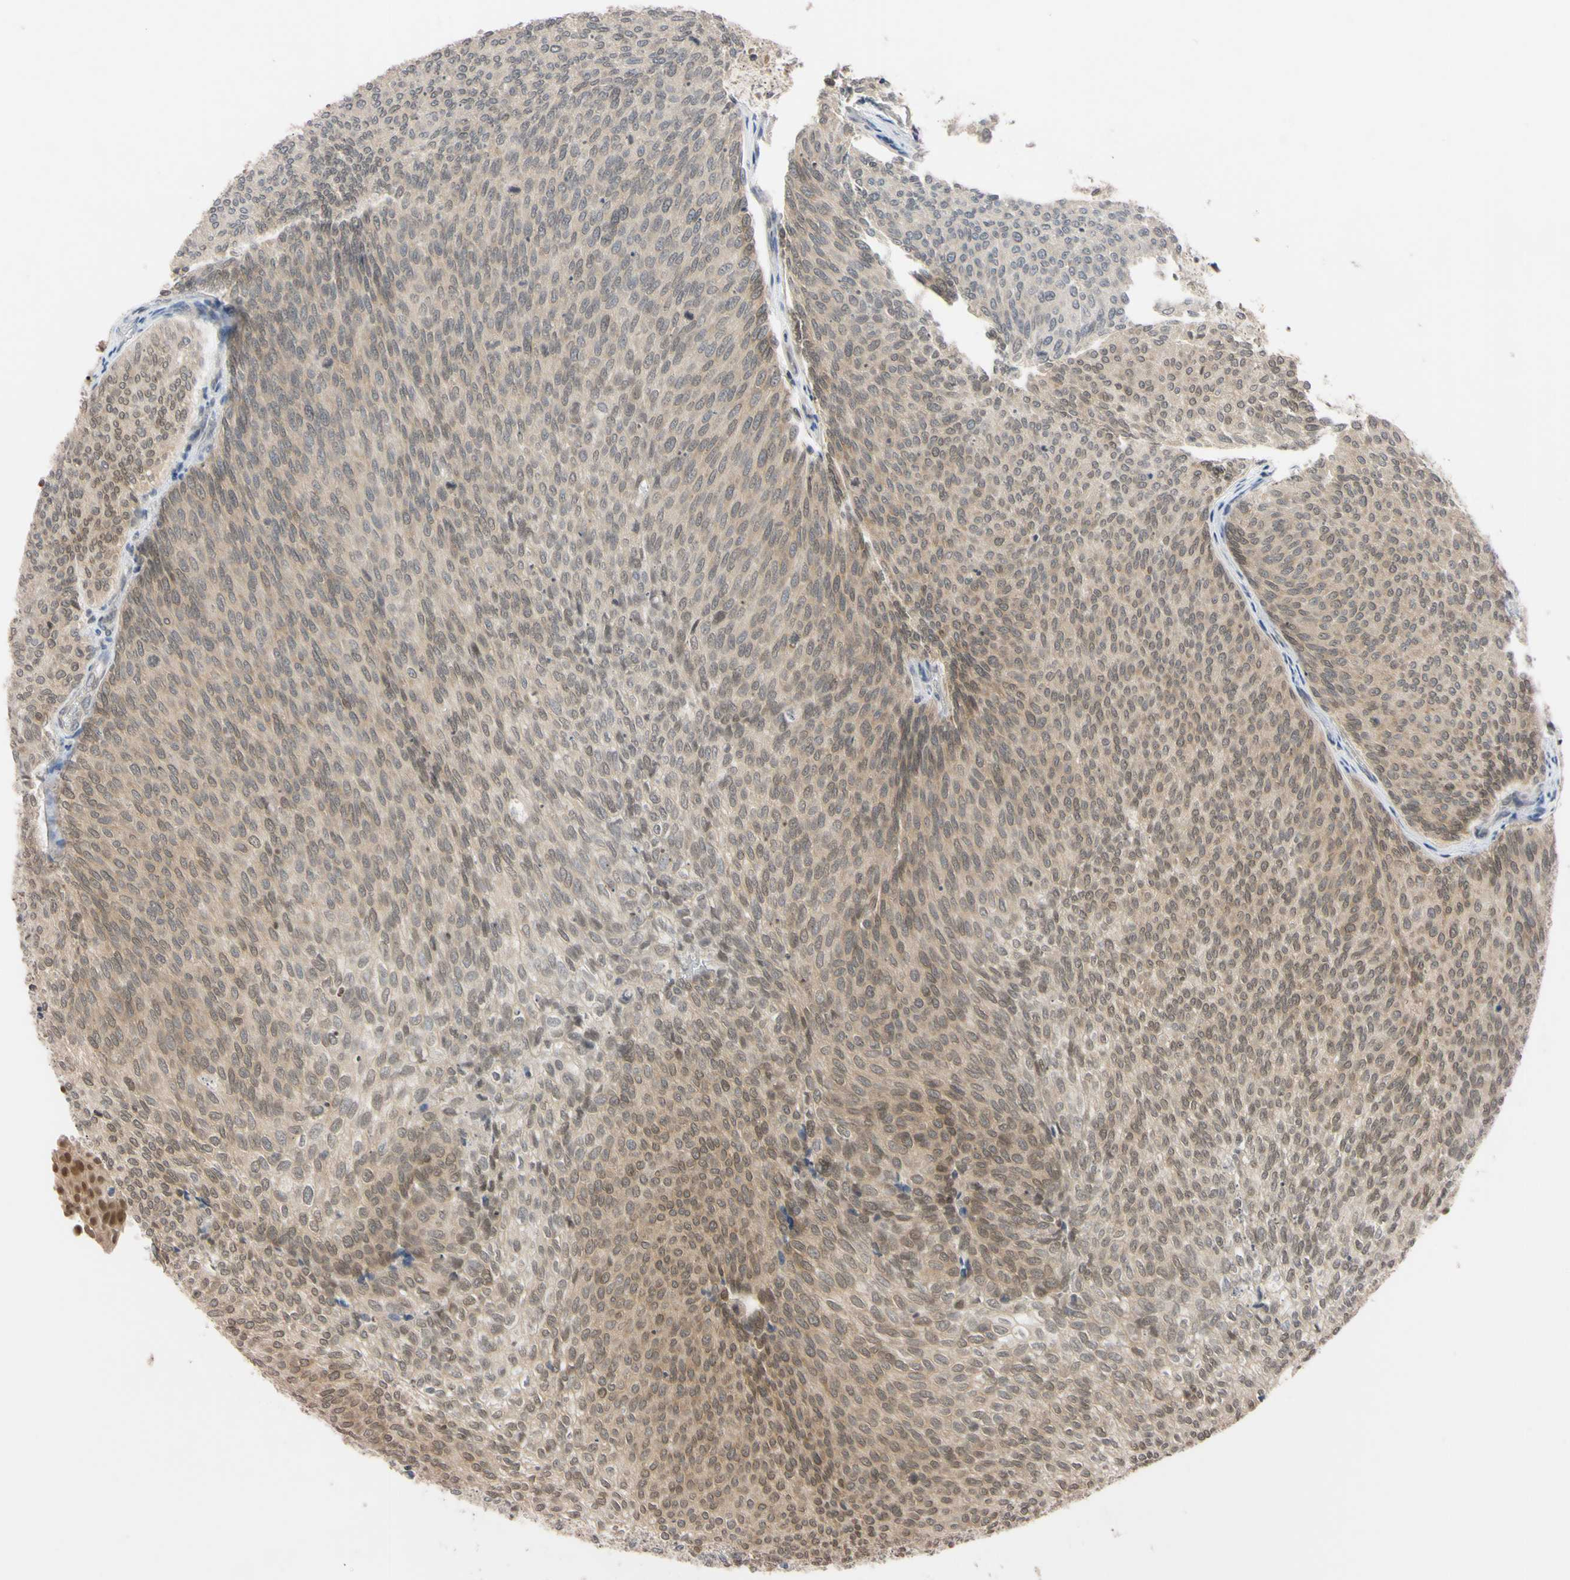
{"staining": {"intensity": "weak", "quantity": ">75%", "location": "cytoplasmic/membranous"}, "tissue": "urothelial cancer", "cell_type": "Tumor cells", "image_type": "cancer", "snomed": [{"axis": "morphology", "description": "Urothelial carcinoma, Low grade"}, {"axis": "topography", "description": "Urinary bladder"}], "caption": "Weak cytoplasmic/membranous positivity is identified in about >75% of tumor cells in low-grade urothelial carcinoma.", "gene": "UBE2I", "patient": {"sex": "female", "age": 79}}